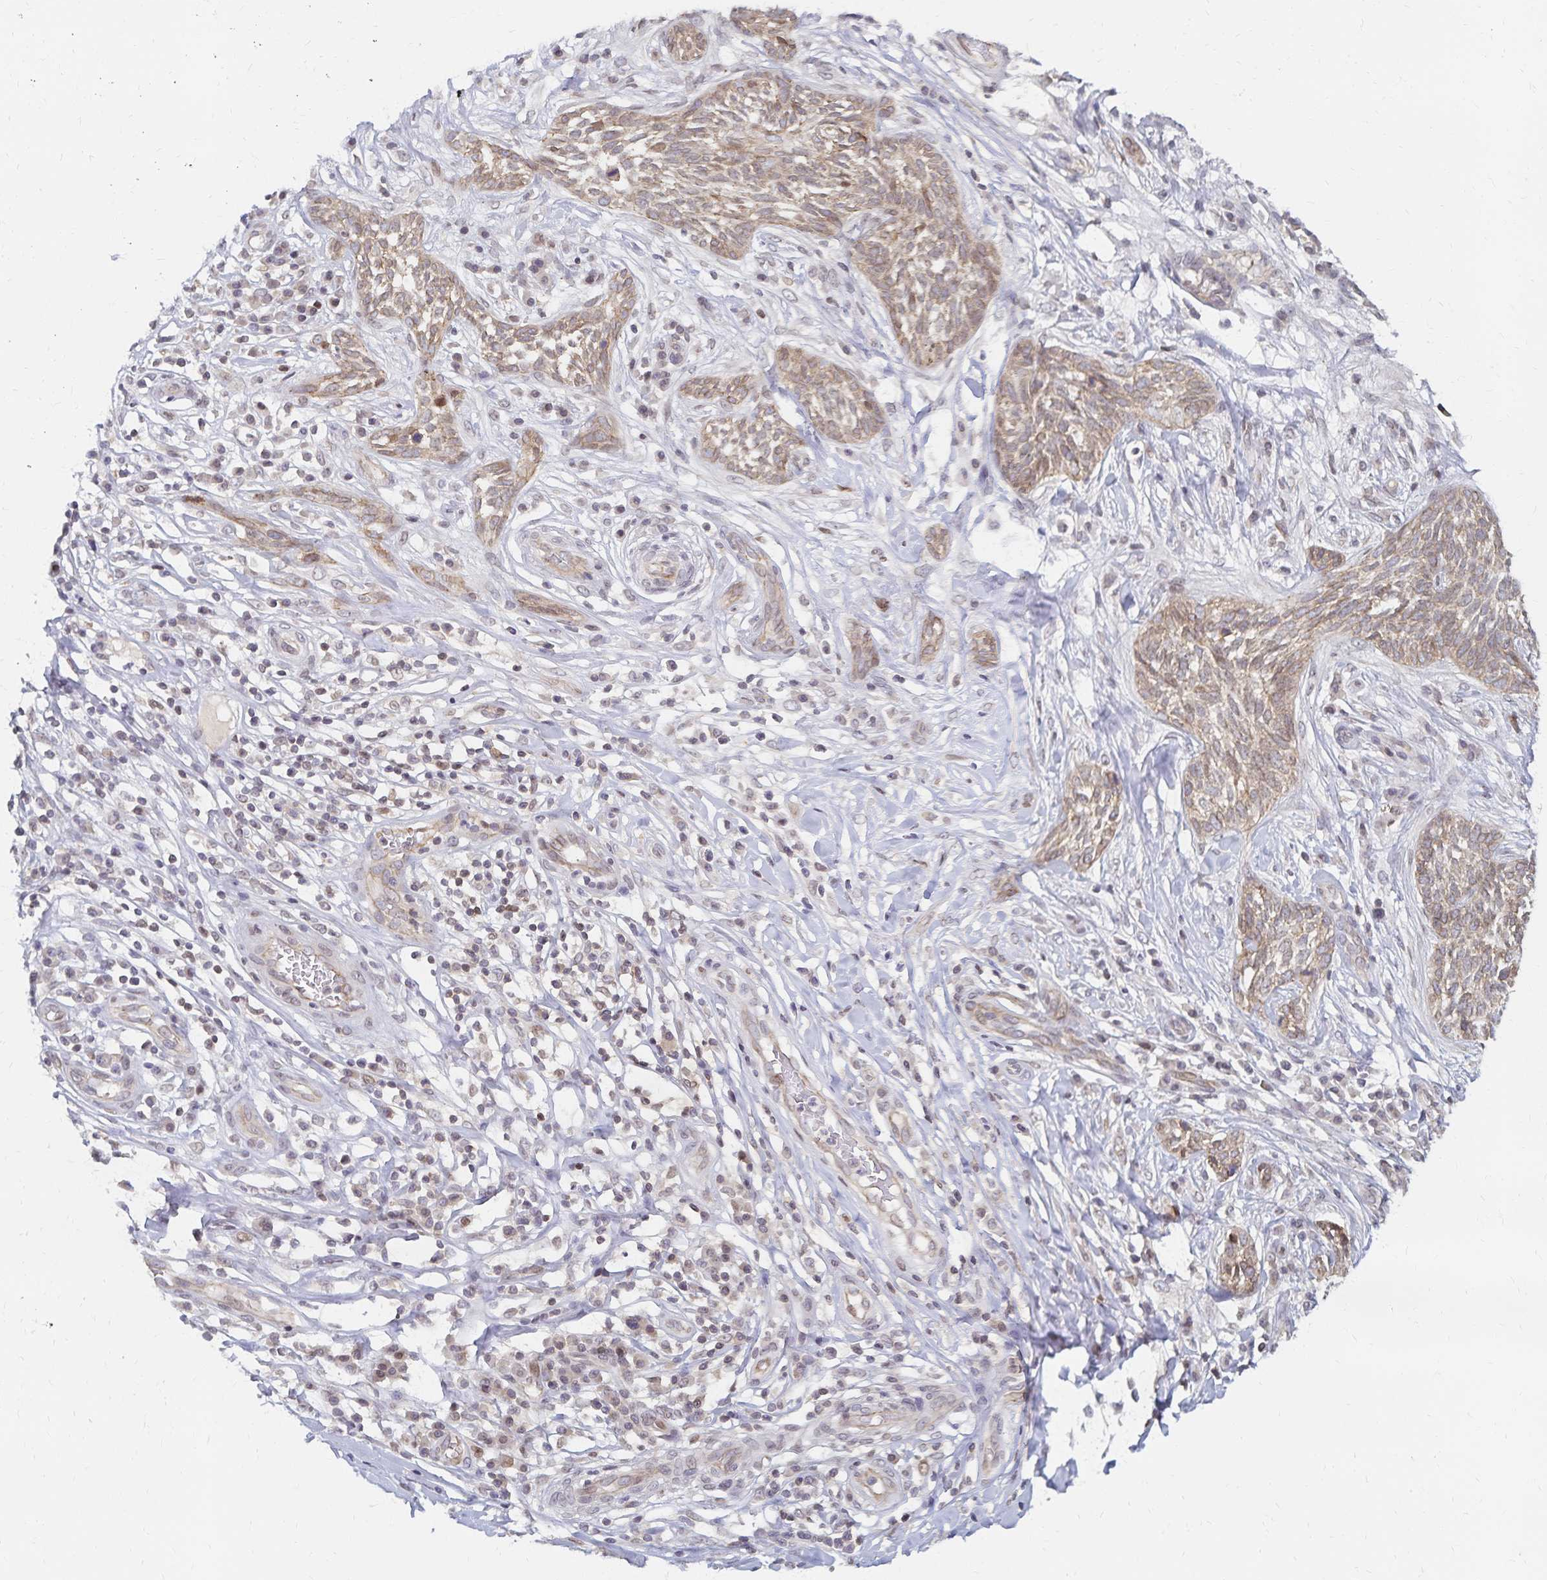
{"staining": {"intensity": "weak", "quantity": ">75%", "location": "cytoplasmic/membranous"}, "tissue": "skin cancer", "cell_type": "Tumor cells", "image_type": "cancer", "snomed": [{"axis": "morphology", "description": "Basal cell carcinoma"}, {"axis": "topography", "description": "Skin"}, {"axis": "topography", "description": "Skin, foot"}], "caption": "Skin cancer stained with DAB immunohistochemistry exhibits low levels of weak cytoplasmic/membranous expression in about >75% of tumor cells. The staining was performed using DAB (3,3'-diaminobenzidine) to visualize the protein expression in brown, while the nuclei were stained in blue with hematoxylin (Magnification: 20x).", "gene": "RAB9B", "patient": {"sex": "female", "age": 86}}